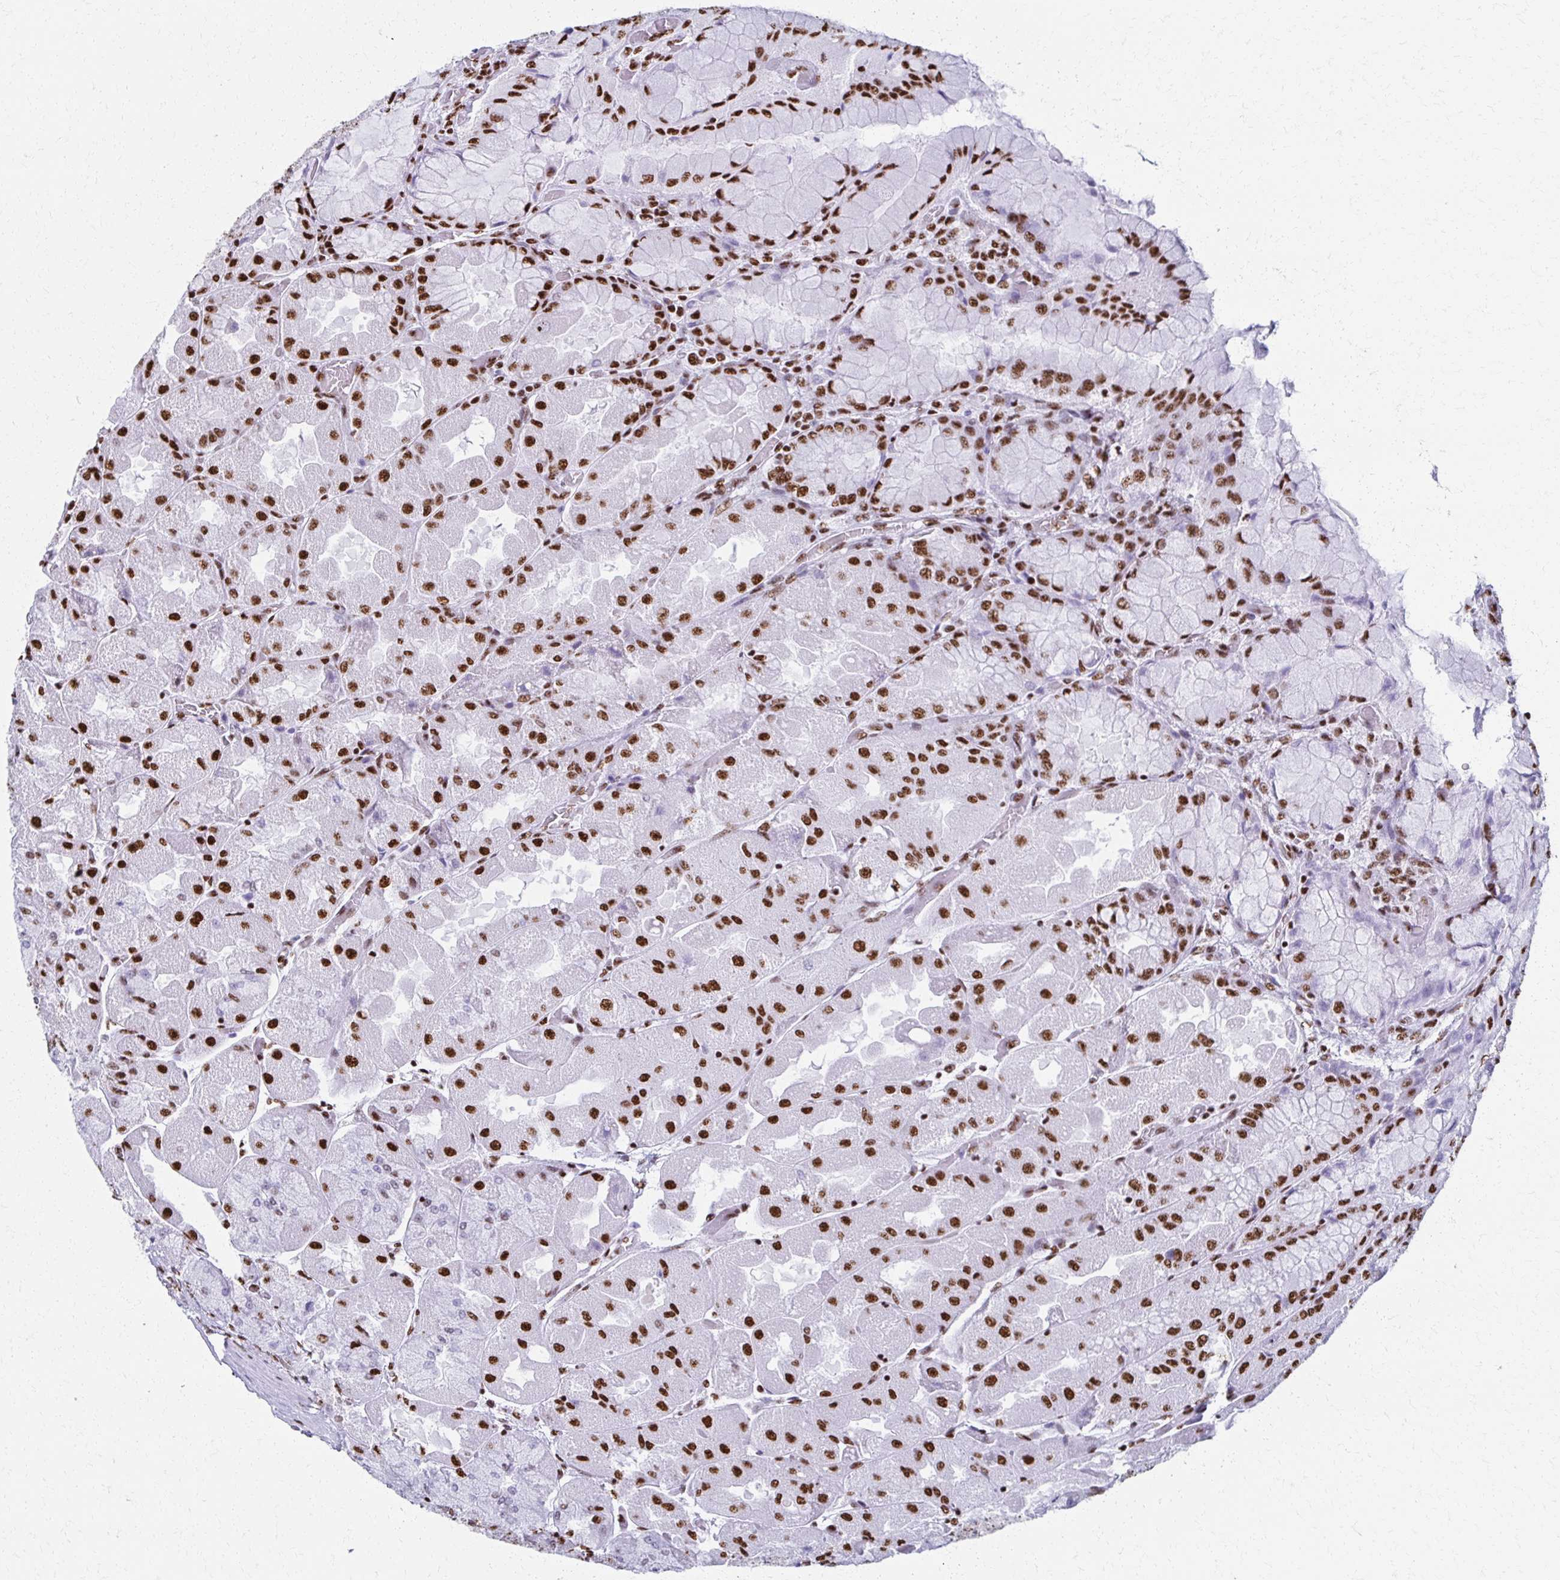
{"staining": {"intensity": "strong", "quantity": ">75%", "location": "nuclear"}, "tissue": "stomach", "cell_type": "Glandular cells", "image_type": "normal", "snomed": [{"axis": "morphology", "description": "Normal tissue, NOS"}, {"axis": "topography", "description": "Stomach"}], "caption": "A micrograph of human stomach stained for a protein reveals strong nuclear brown staining in glandular cells.", "gene": "NONO", "patient": {"sex": "female", "age": 61}}